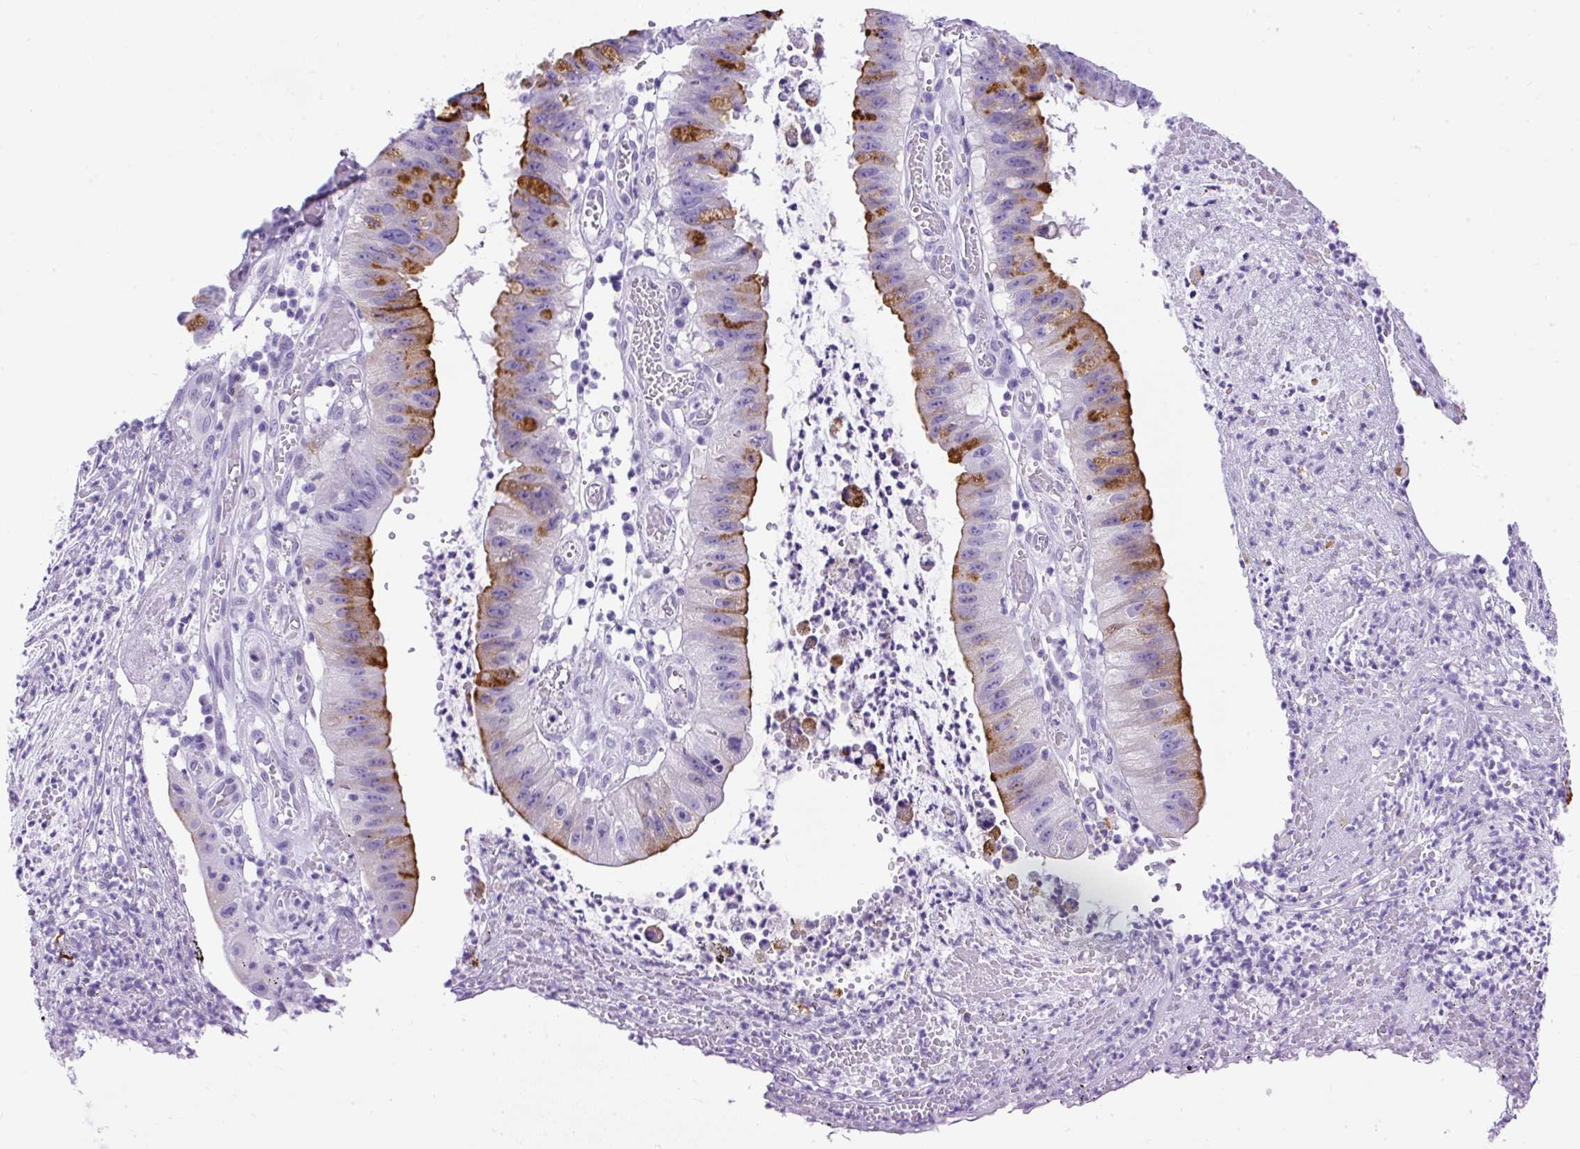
{"staining": {"intensity": "strong", "quantity": "25%-75%", "location": "cytoplasmic/membranous"}, "tissue": "stomach cancer", "cell_type": "Tumor cells", "image_type": "cancer", "snomed": [{"axis": "morphology", "description": "Adenocarcinoma, NOS"}, {"axis": "topography", "description": "Stomach"}], "caption": "Immunohistochemistry (IHC) photomicrograph of neoplastic tissue: human stomach cancer (adenocarcinoma) stained using IHC displays high levels of strong protein expression localized specifically in the cytoplasmic/membranous of tumor cells, appearing as a cytoplasmic/membranous brown color.", "gene": "UPP1", "patient": {"sex": "male", "age": 59}}